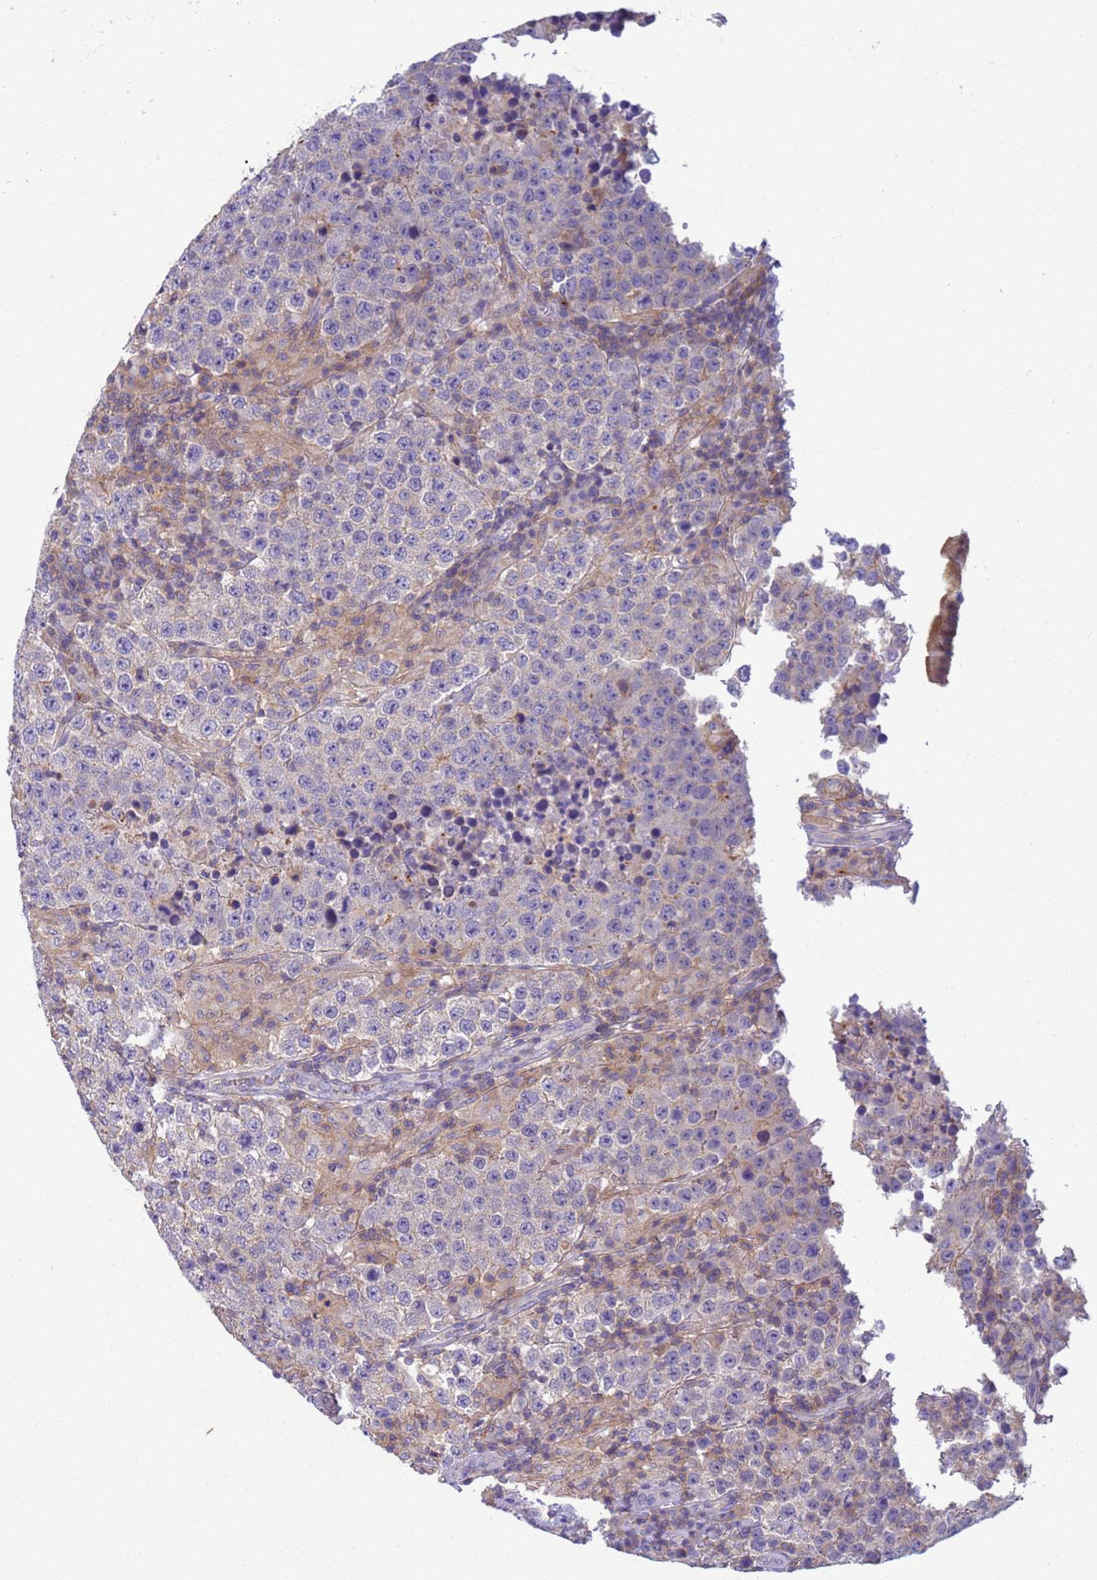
{"staining": {"intensity": "negative", "quantity": "none", "location": "none"}, "tissue": "testis cancer", "cell_type": "Tumor cells", "image_type": "cancer", "snomed": [{"axis": "morphology", "description": "Normal tissue, NOS"}, {"axis": "morphology", "description": "Urothelial carcinoma, High grade"}, {"axis": "morphology", "description": "Seminoma, NOS"}, {"axis": "morphology", "description": "Carcinoma, Embryonal, NOS"}, {"axis": "topography", "description": "Urinary bladder"}, {"axis": "topography", "description": "Testis"}], "caption": "IHC of human testis cancer (seminoma) displays no expression in tumor cells.", "gene": "KLHL13", "patient": {"sex": "male", "age": 41}}